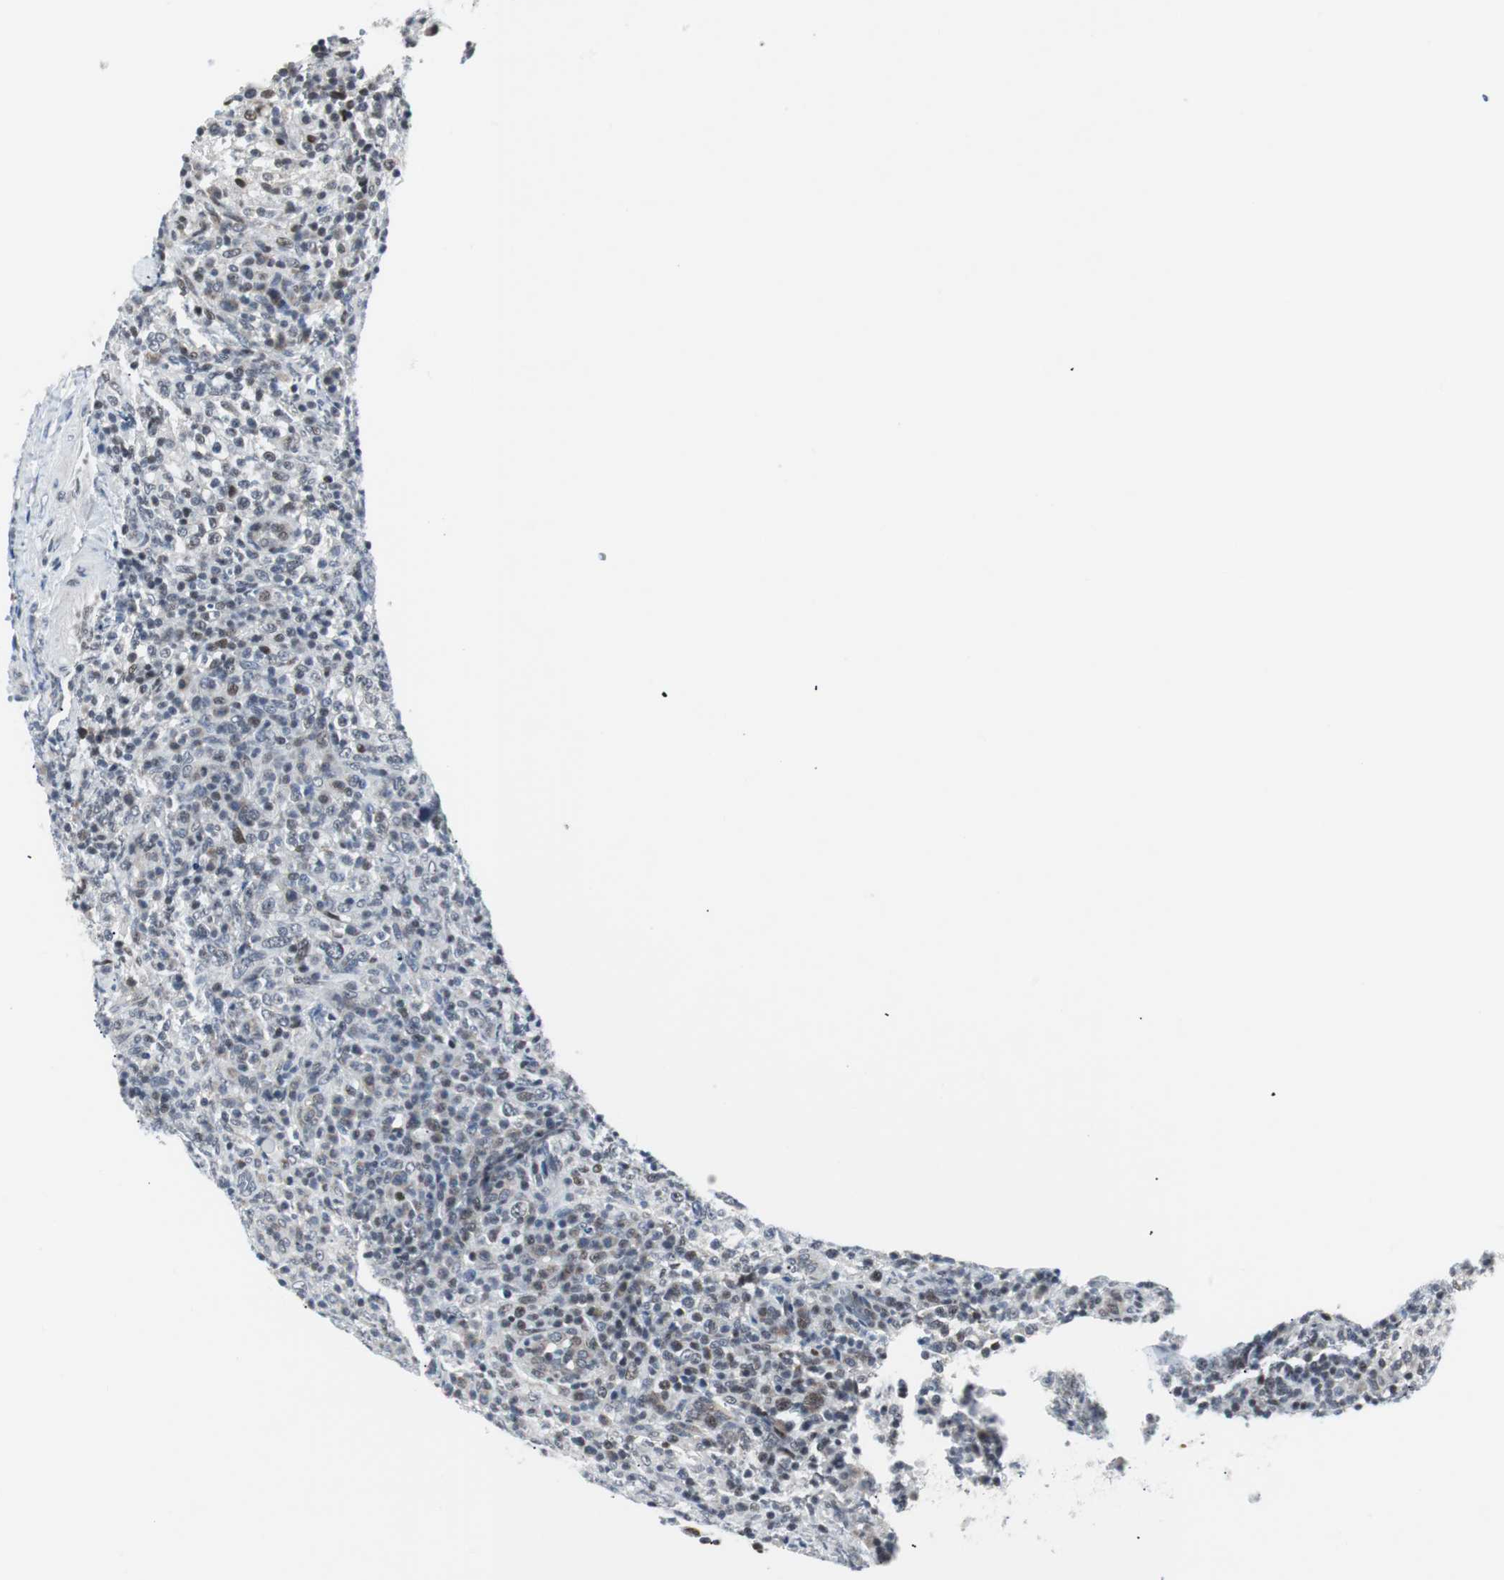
{"staining": {"intensity": "weak", "quantity": "25%-75%", "location": "nuclear"}, "tissue": "lymphoma", "cell_type": "Tumor cells", "image_type": "cancer", "snomed": [{"axis": "morphology", "description": "Malignant lymphoma, non-Hodgkin's type, High grade"}, {"axis": "topography", "description": "Lymph node"}], "caption": "Protein staining of high-grade malignant lymphoma, non-Hodgkin's type tissue demonstrates weak nuclear expression in about 25%-75% of tumor cells.", "gene": "MTA1", "patient": {"sex": "female", "age": 76}}